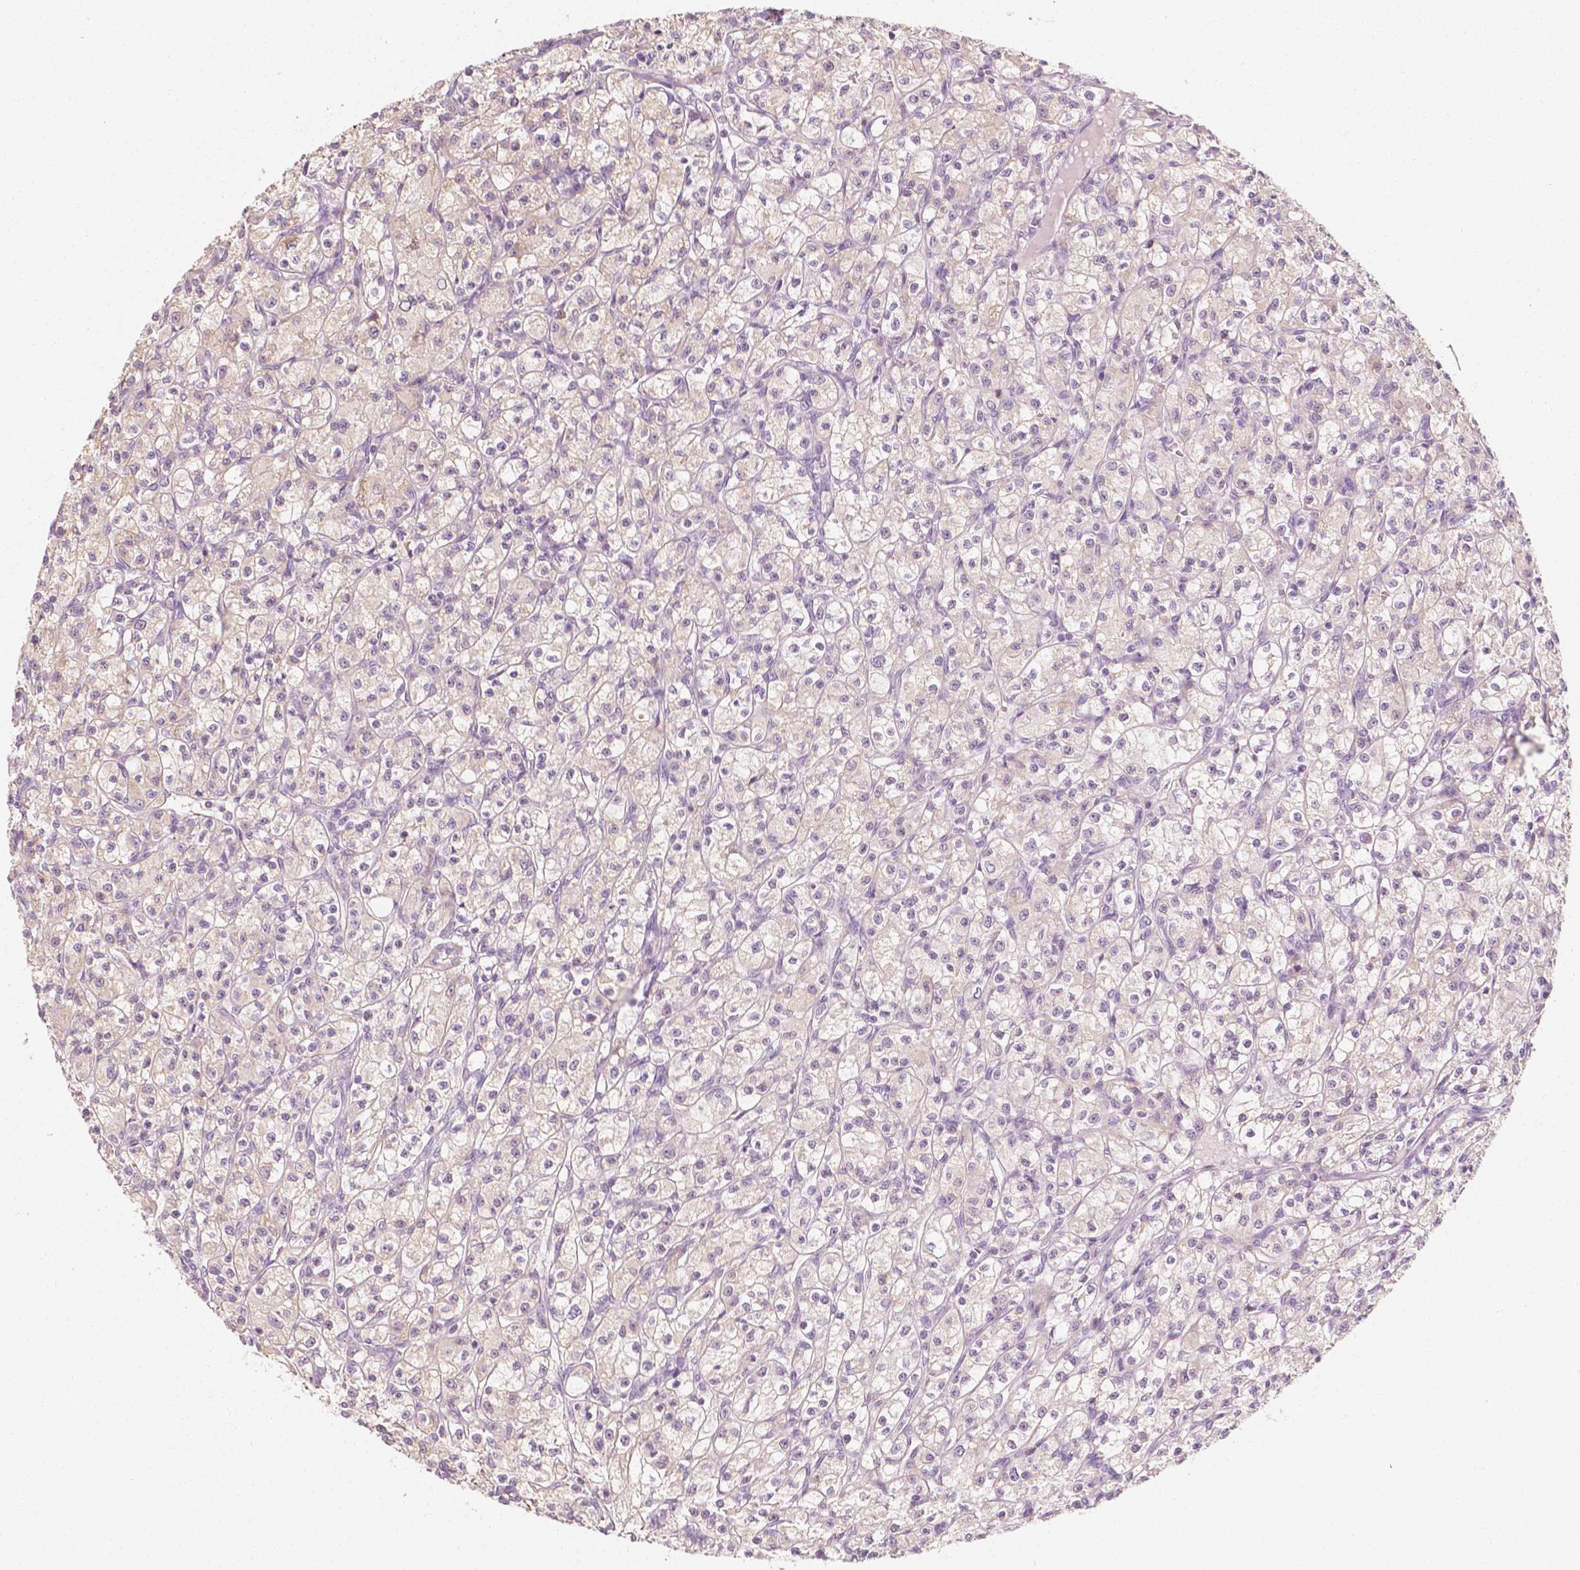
{"staining": {"intensity": "negative", "quantity": "none", "location": "none"}, "tissue": "renal cancer", "cell_type": "Tumor cells", "image_type": "cancer", "snomed": [{"axis": "morphology", "description": "Adenocarcinoma, NOS"}, {"axis": "topography", "description": "Kidney"}], "caption": "A high-resolution histopathology image shows immunohistochemistry staining of renal cancer, which exhibits no significant positivity in tumor cells.", "gene": "SHPK", "patient": {"sex": "female", "age": 70}}